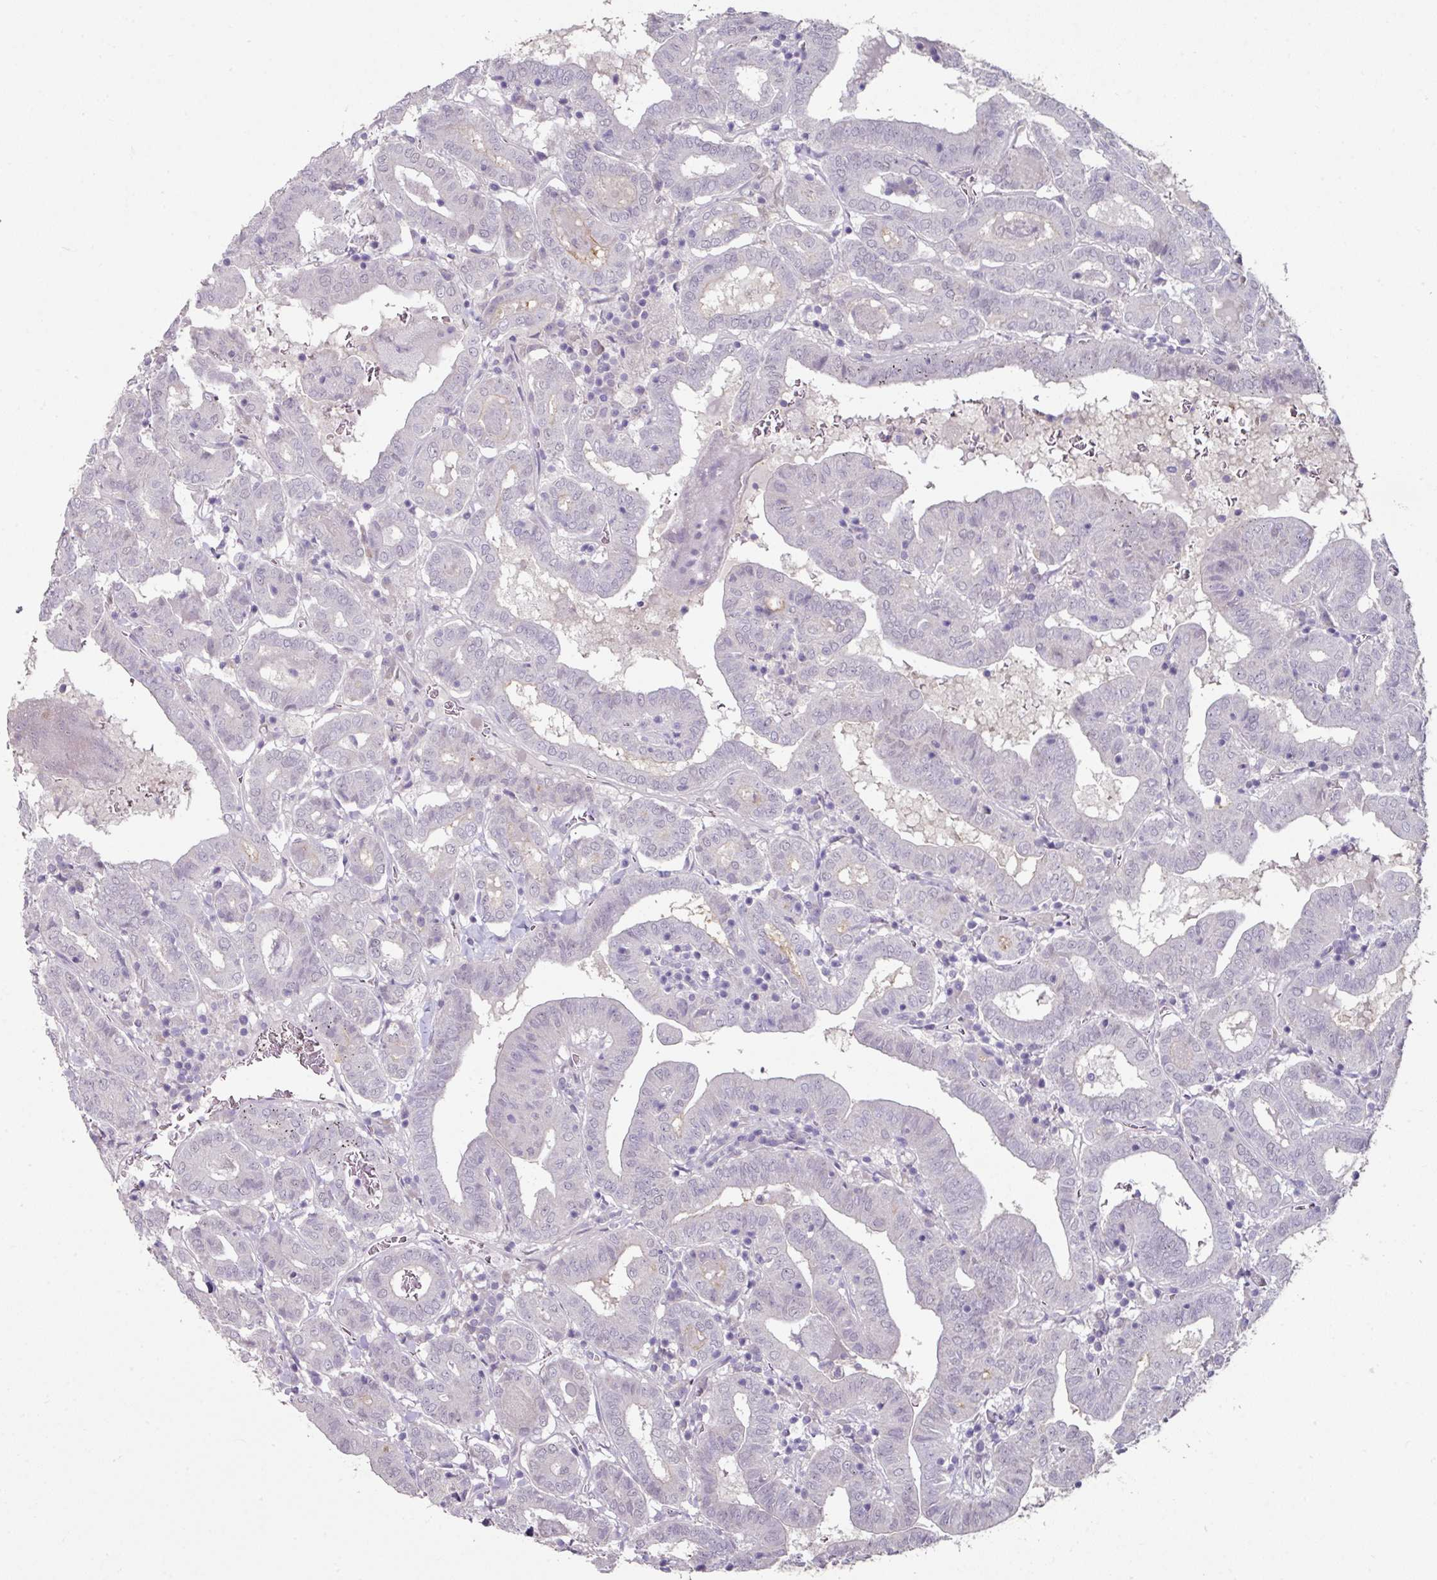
{"staining": {"intensity": "negative", "quantity": "none", "location": "none"}, "tissue": "thyroid cancer", "cell_type": "Tumor cells", "image_type": "cancer", "snomed": [{"axis": "morphology", "description": "Papillary adenocarcinoma, NOS"}, {"axis": "topography", "description": "Thyroid gland"}], "caption": "The IHC histopathology image has no significant positivity in tumor cells of thyroid papillary adenocarcinoma tissue. The staining is performed using DAB (3,3'-diaminobenzidine) brown chromogen with nuclei counter-stained in using hematoxylin.", "gene": "ELK1", "patient": {"sex": "female", "age": 72}}